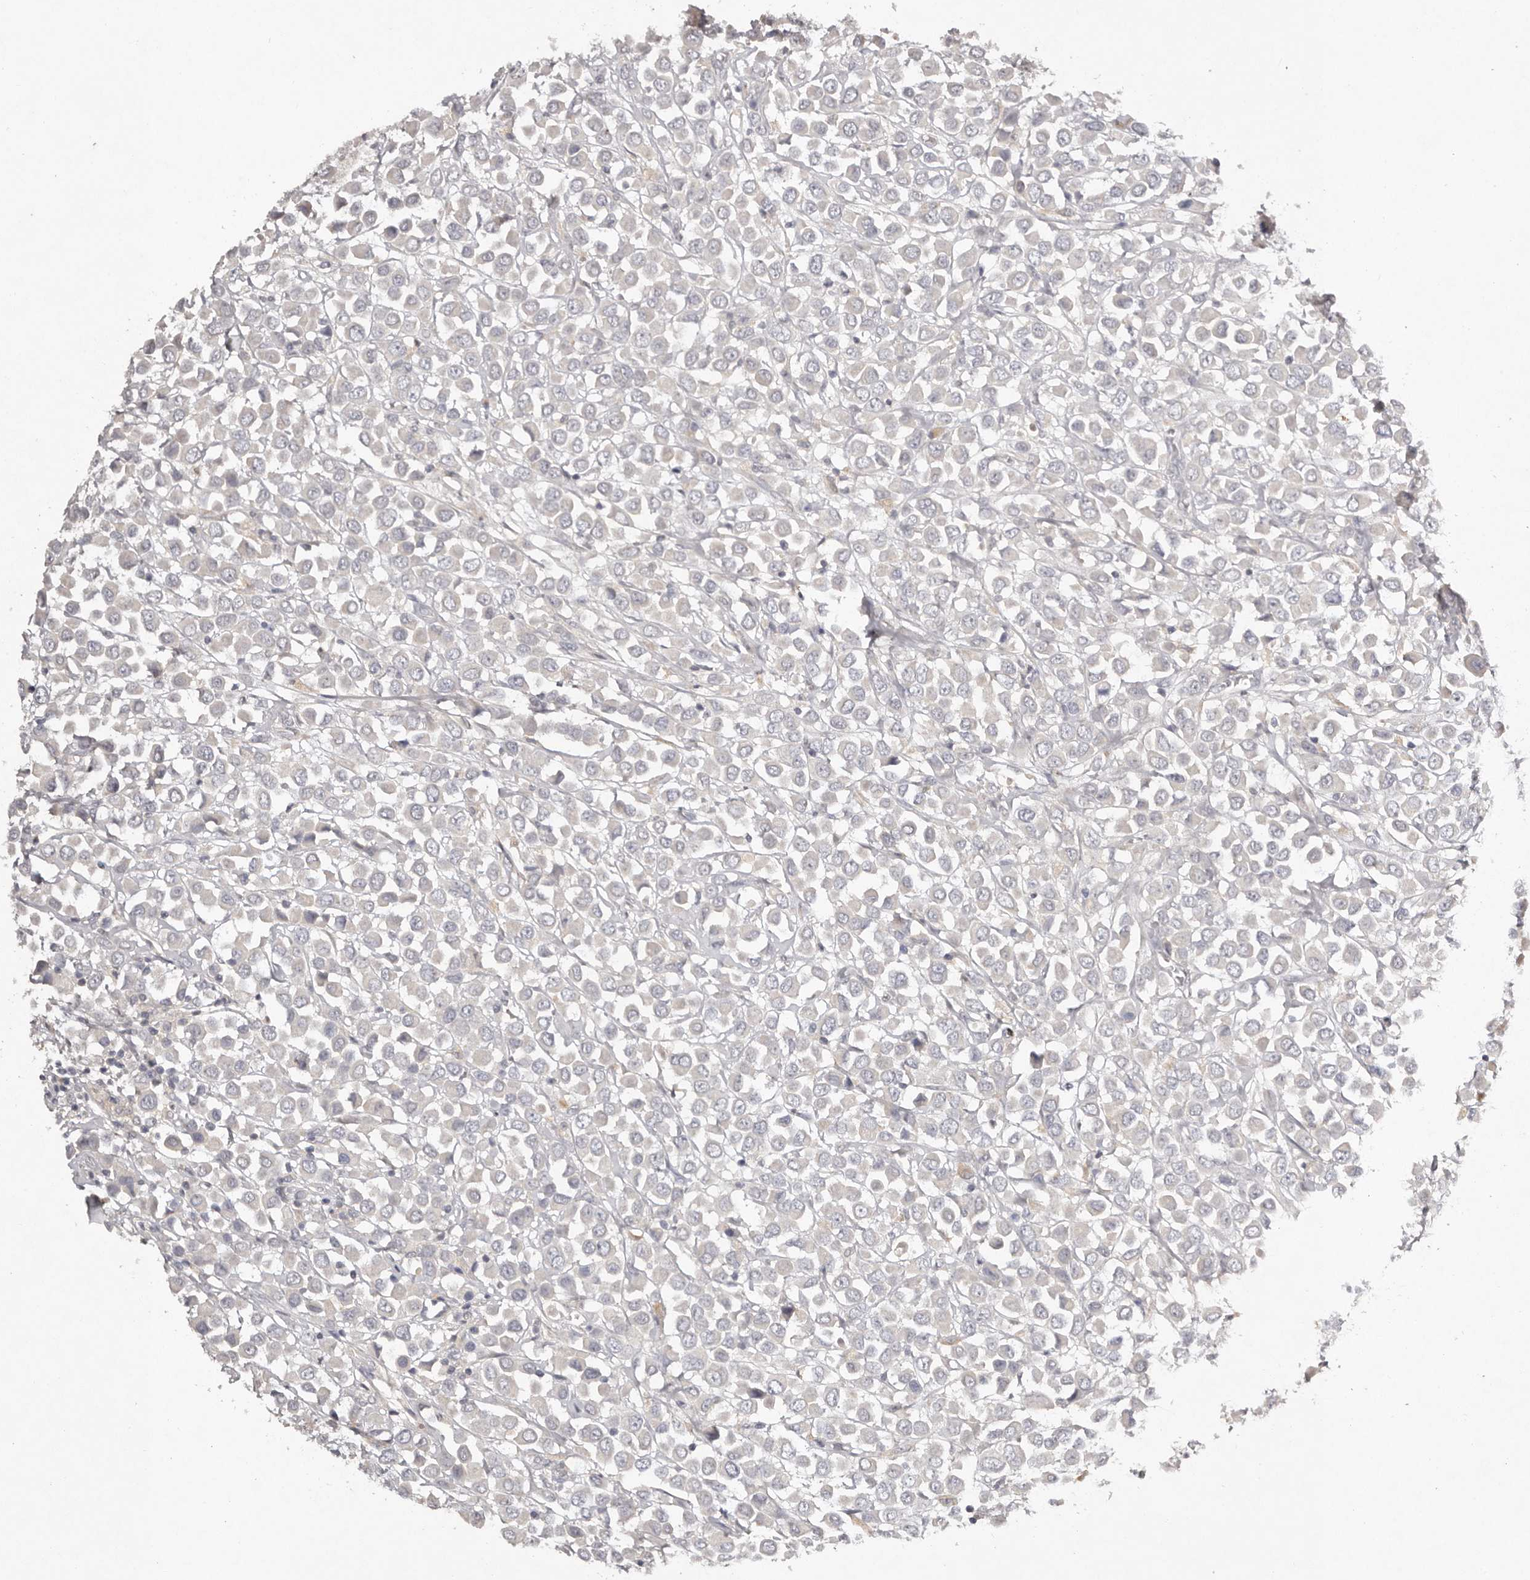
{"staining": {"intensity": "negative", "quantity": "none", "location": "none"}, "tissue": "breast cancer", "cell_type": "Tumor cells", "image_type": "cancer", "snomed": [{"axis": "morphology", "description": "Duct carcinoma"}, {"axis": "topography", "description": "Breast"}], "caption": "Breast invasive ductal carcinoma stained for a protein using immunohistochemistry (IHC) shows no expression tumor cells.", "gene": "SCUBE2", "patient": {"sex": "female", "age": 61}}